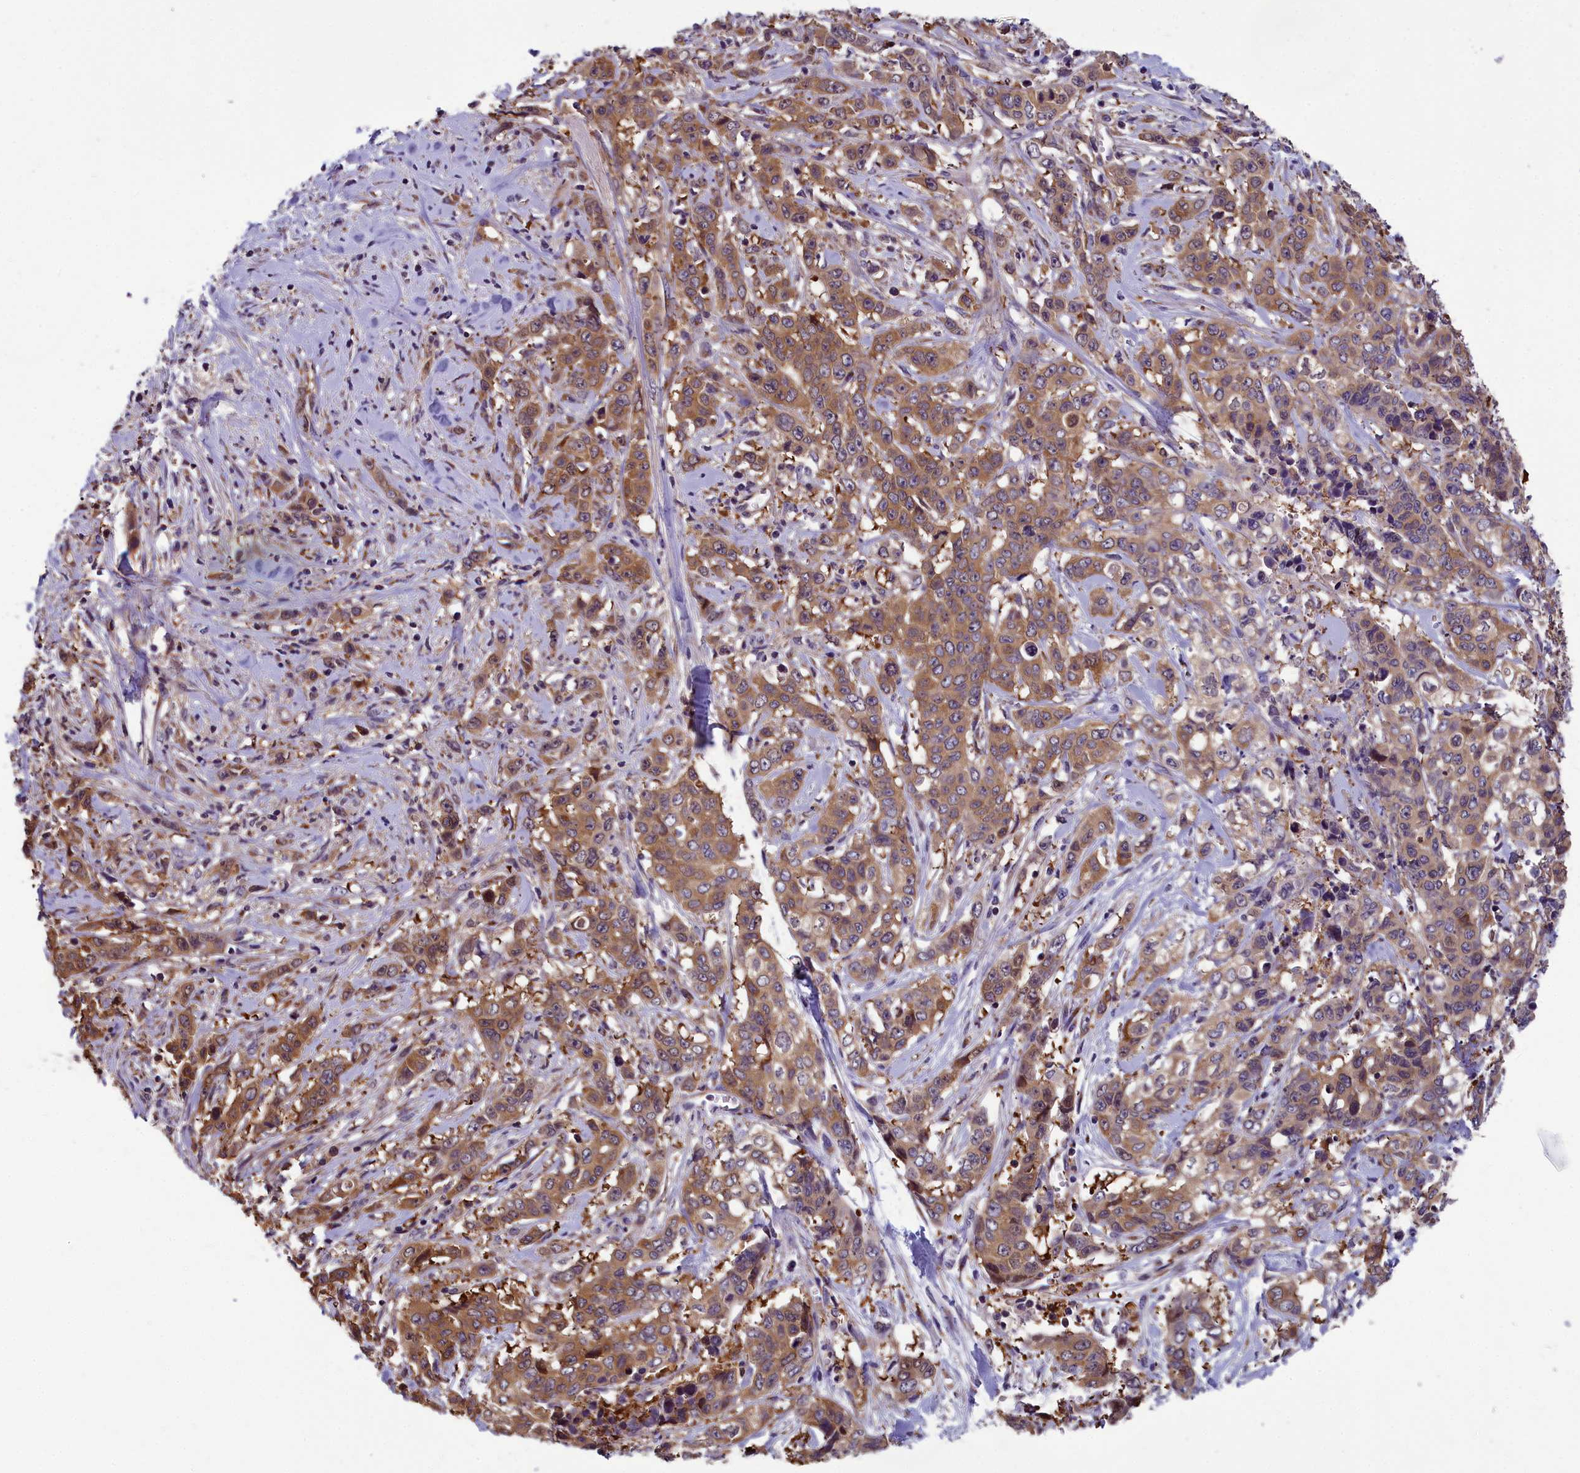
{"staining": {"intensity": "moderate", "quantity": ">75%", "location": "cytoplasmic/membranous"}, "tissue": "stomach cancer", "cell_type": "Tumor cells", "image_type": "cancer", "snomed": [{"axis": "morphology", "description": "Adenocarcinoma, NOS"}, {"axis": "topography", "description": "Stomach, upper"}], "caption": "Tumor cells reveal medium levels of moderate cytoplasmic/membranous positivity in about >75% of cells in stomach cancer (adenocarcinoma).", "gene": "ABCC8", "patient": {"sex": "male", "age": 62}}